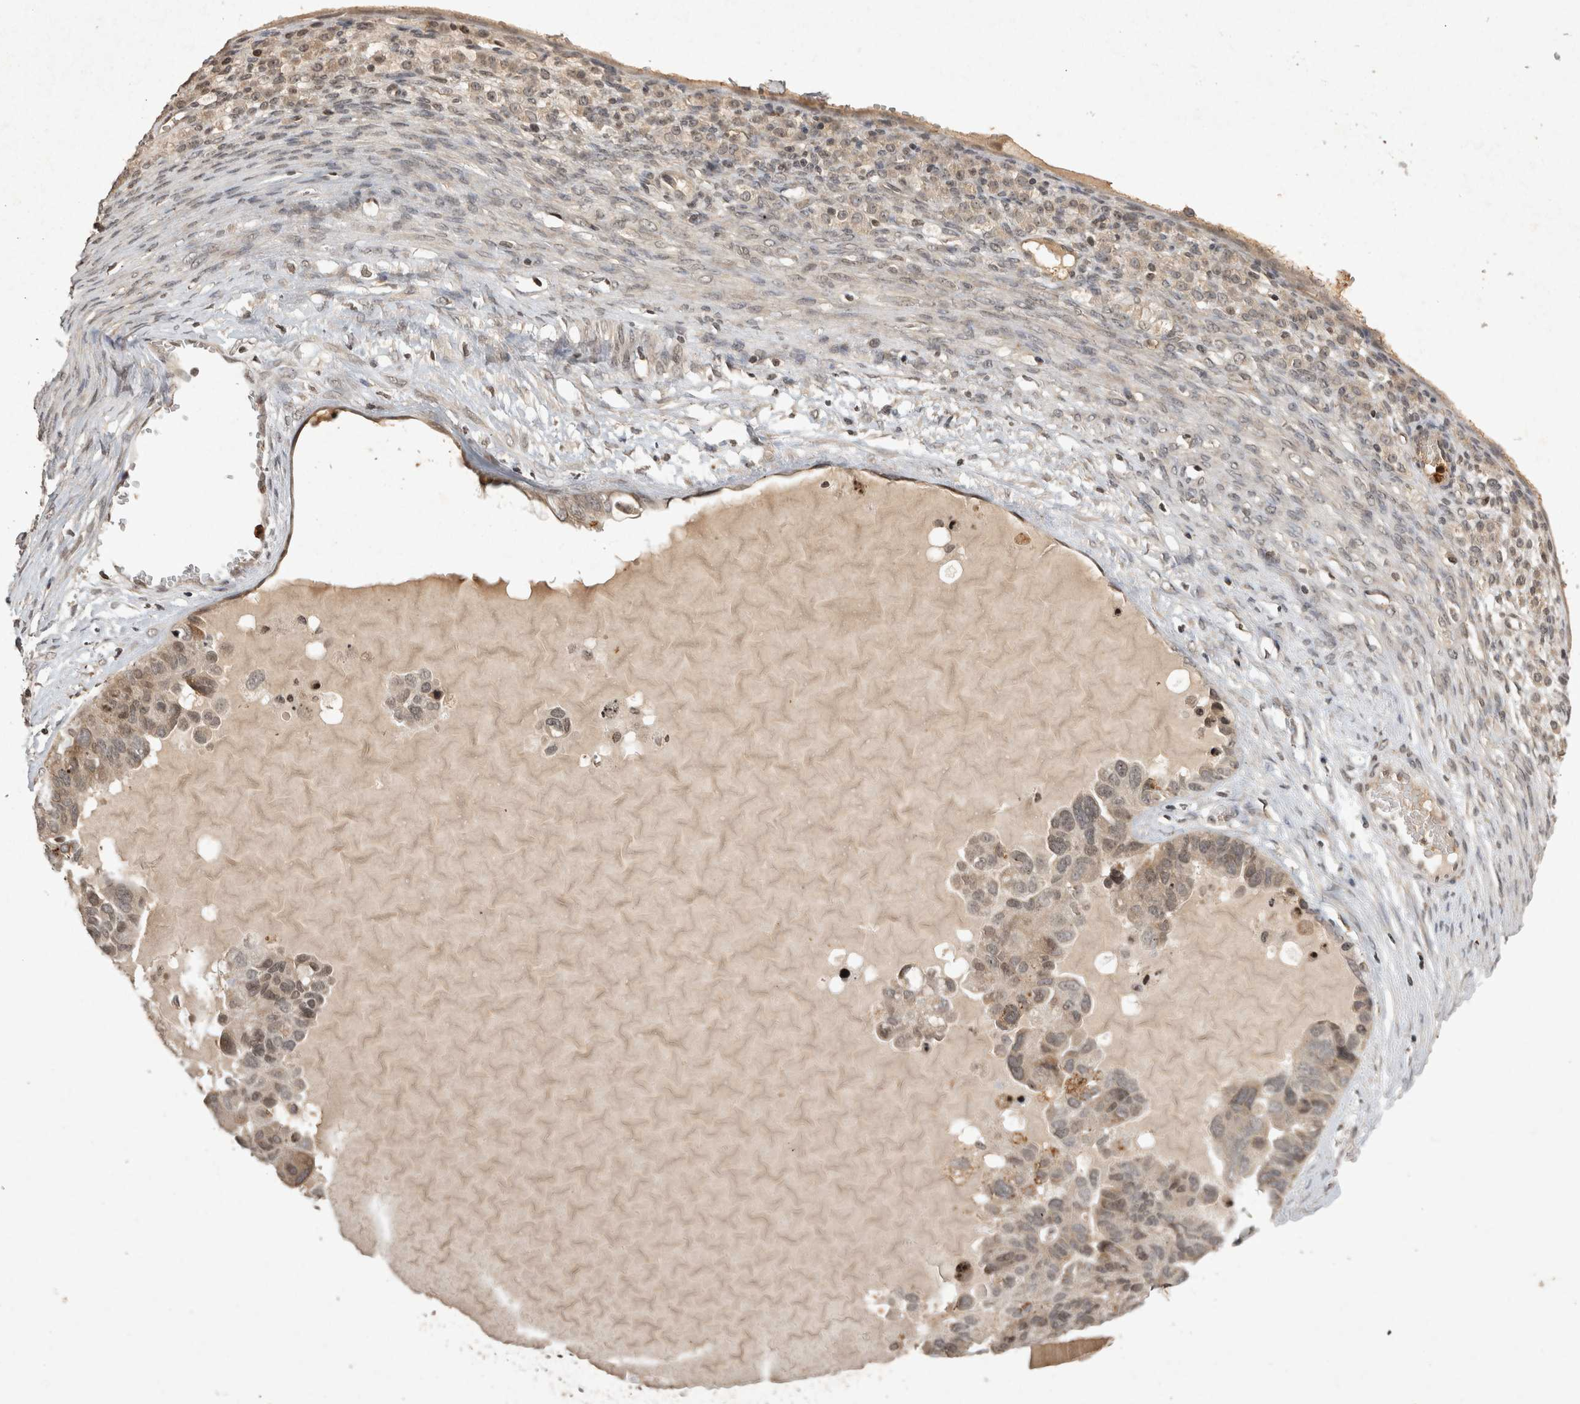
{"staining": {"intensity": "moderate", "quantity": "<25%", "location": "cytoplasmic/membranous,nuclear"}, "tissue": "ovarian cancer", "cell_type": "Tumor cells", "image_type": "cancer", "snomed": [{"axis": "morphology", "description": "Cystadenocarcinoma, serous, NOS"}, {"axis": "topography", "description": "Ovary"}], "caption": "Immunohistochemistry (IHC) of human ovarian serous cystadenocarcinoma displays low levels of moderate cytoplasmic/membranous and nuclear staining in approximately <25% of tumor cells. The protein is stained brown, and the nuclei are stained in blue (DAB IHC with brightfield microscopy, high magnification).", "gene": "HRK", "patient": {"sex": "female", "age": 44}}